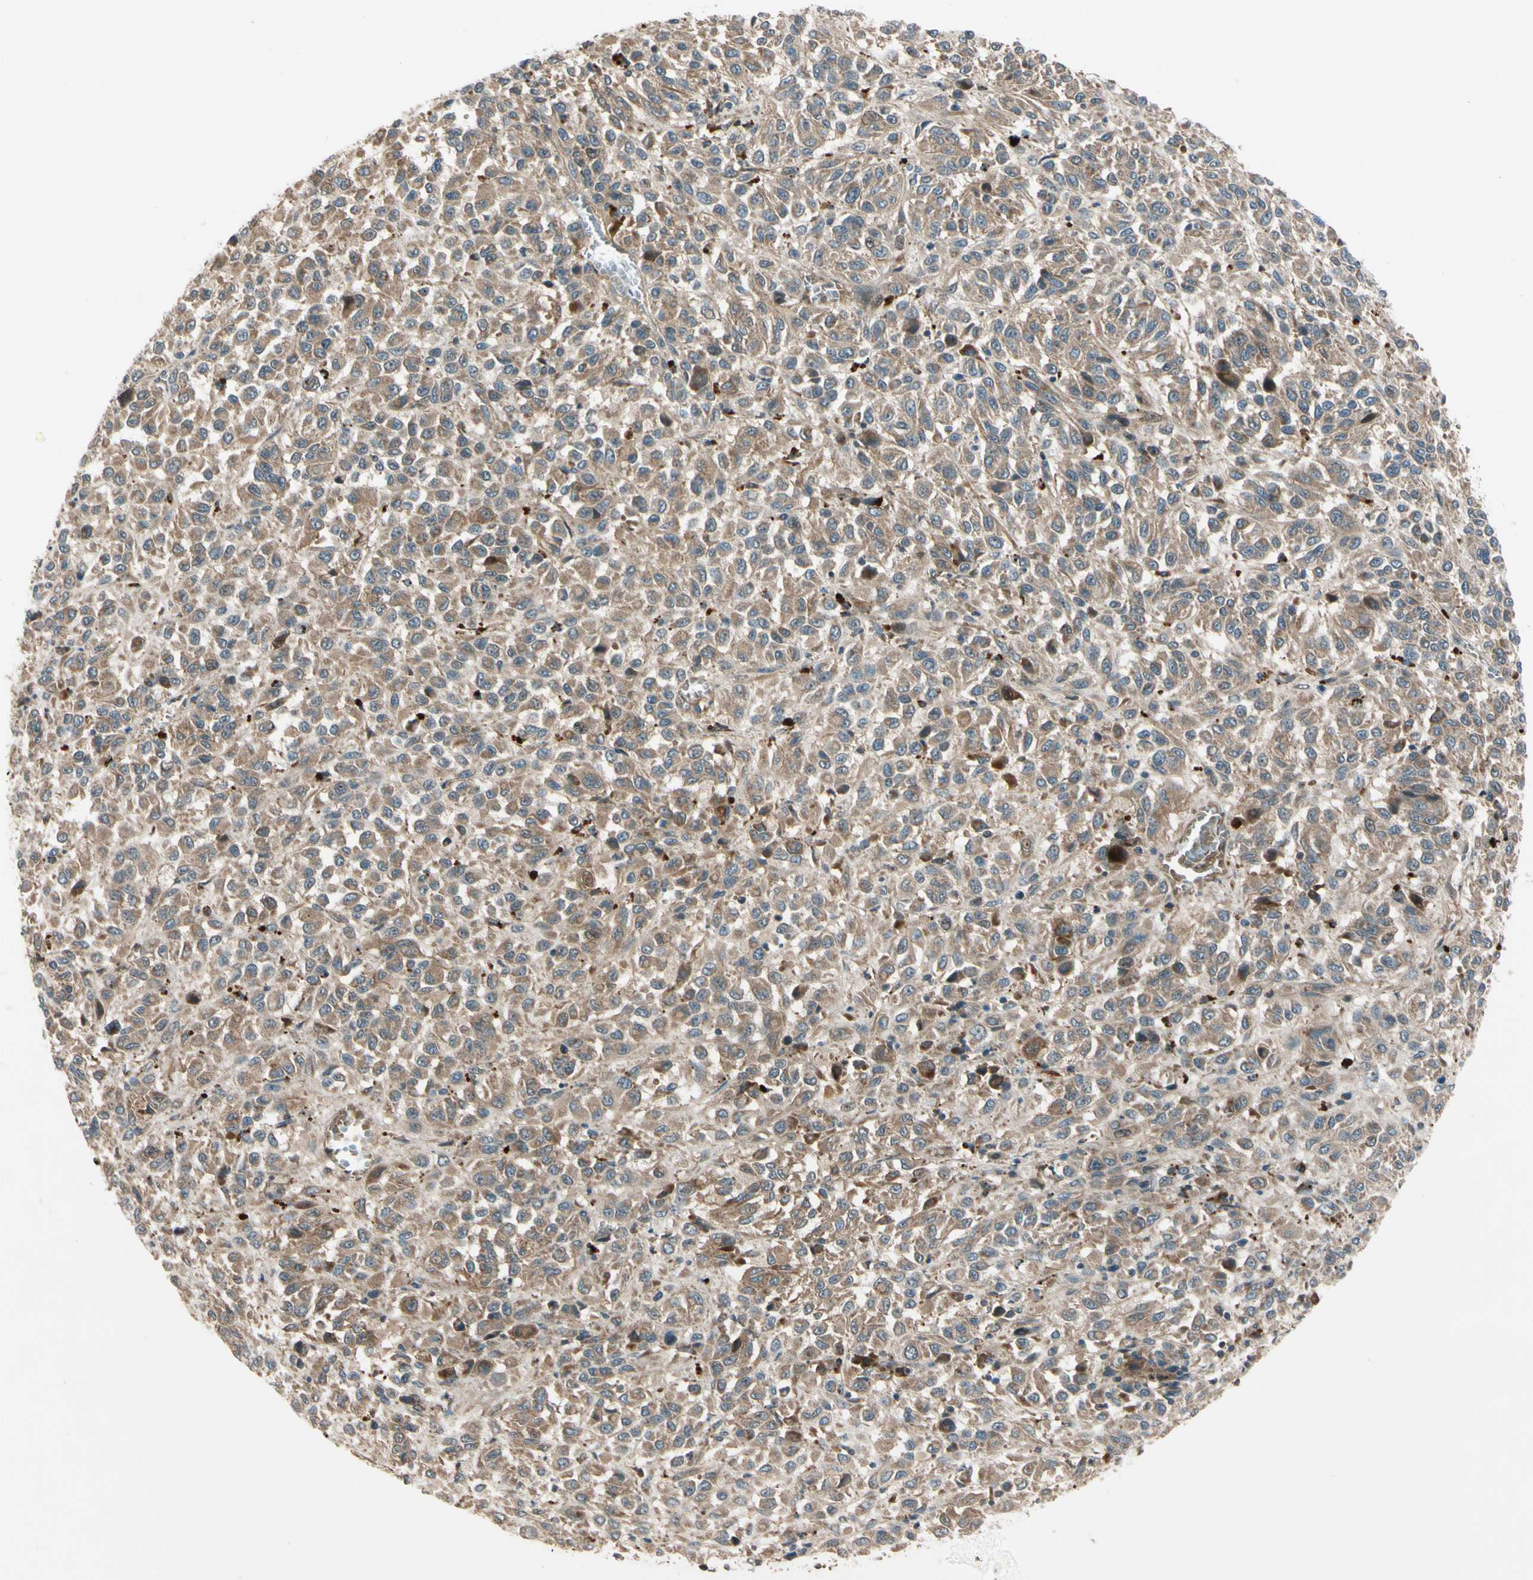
{"staining": {"intensity": "moderate", "quantity": ">75%", "location": "cytoplasmic/membranous"}, "tissue": "melanoma", "cell_type": "Tumor cells", "image_type": "cancer", "snomed": [{"axis": "morphology", "description": "Malignant melanoma, Metastatic site"}, {"axis": "topography", "description": "Lung"}], "caption": "Melanoma tissue displays moderate cytoplasmic/membranous positivity in approximately >75% of tumor cells Using DAB (brown) and hematoxylin (blue) stains, captured at high magnification using brightfield microscopy.", "gene": "ACVR1C", "patient": {"sex": "male", "age": 64}}